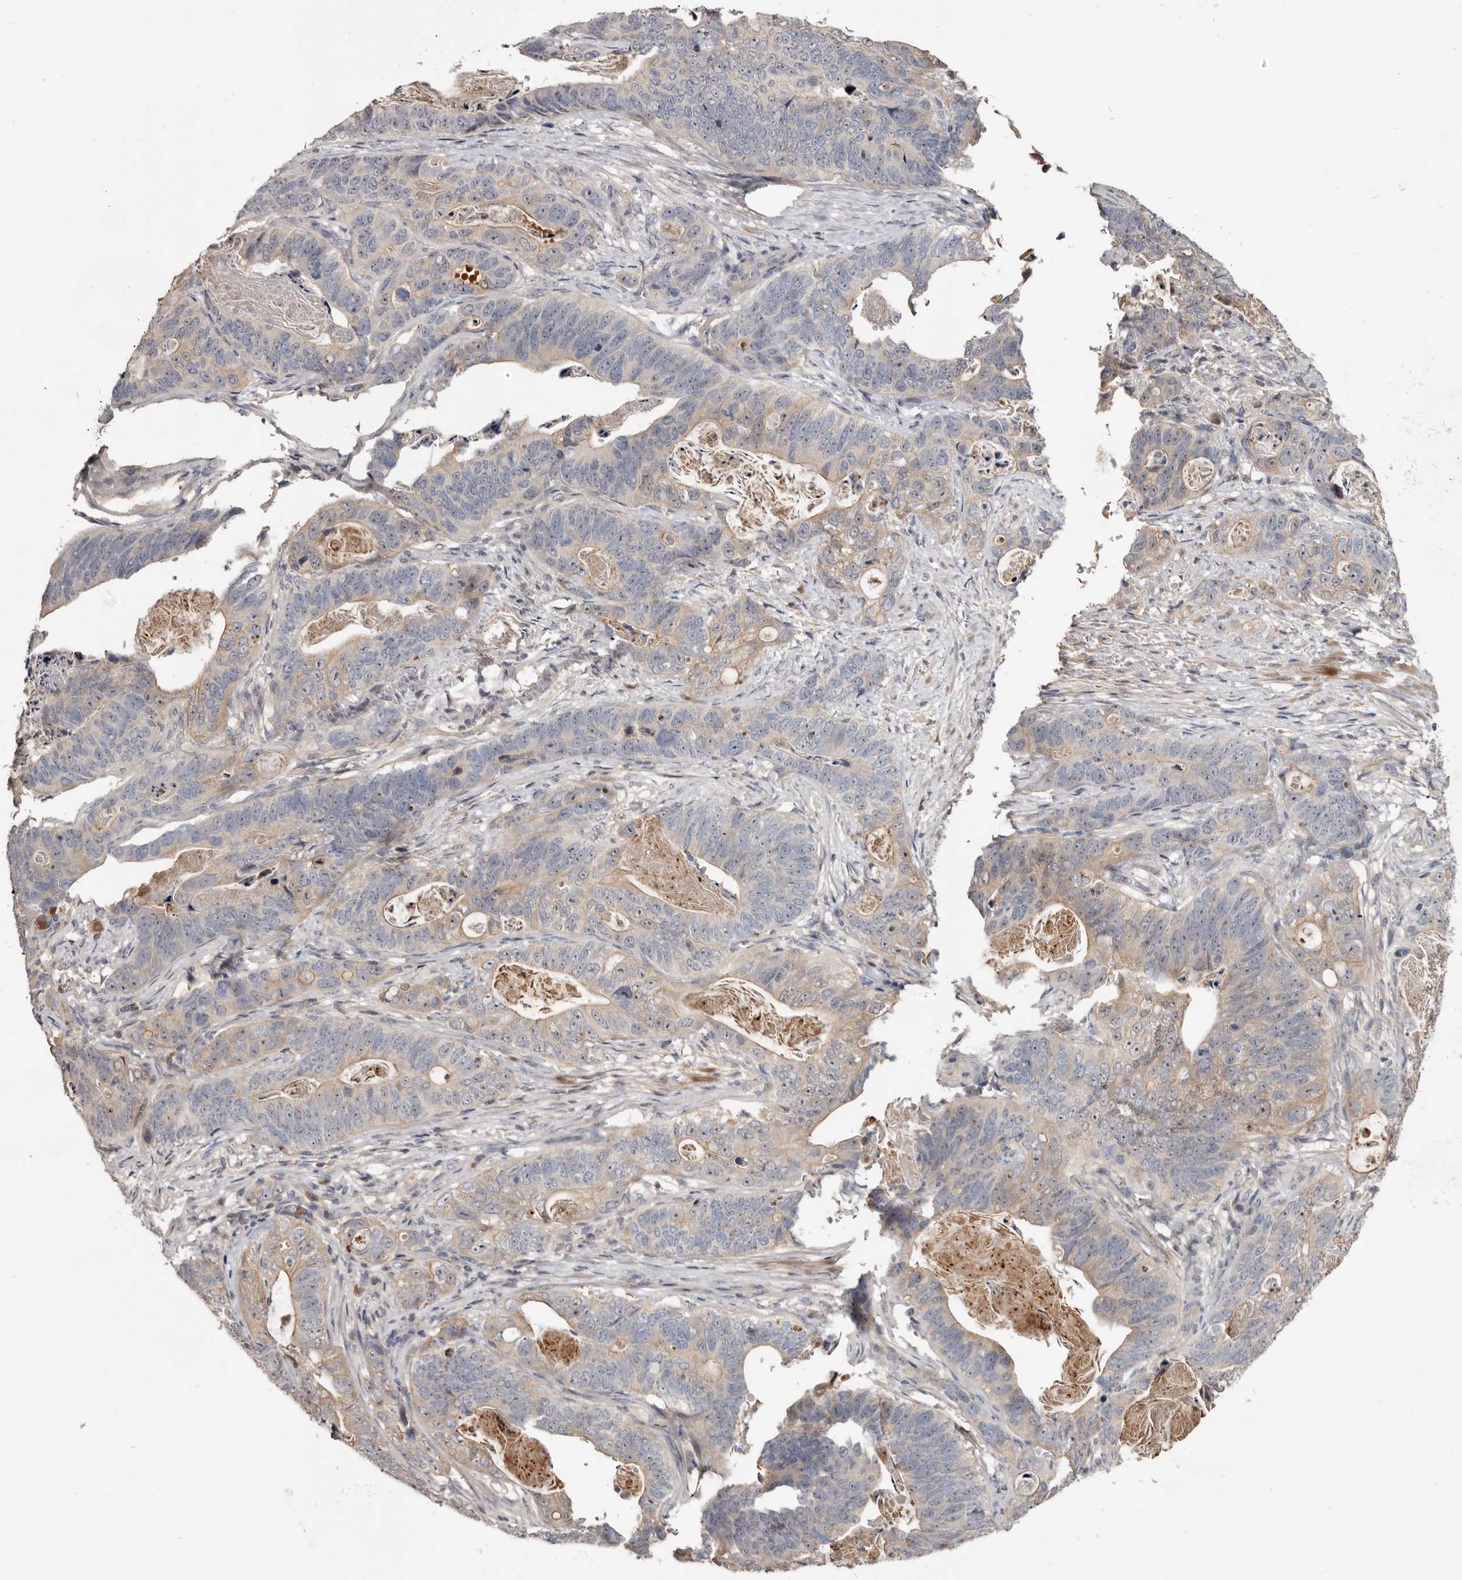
{"staining": {"intensity": "weak", "quantity": "25%-75%", "location": "cytoplasmic/membranous"}, "tissue": "stomach cancer", "cell_type": "Tumor cells", "image_type": "cancer", "snomed": [{"axis": "morphology", "description": "Normal tissue, NOS"}, {"axis": "morphology", "description": "Adenocarcinoma, NOS"}, {"axis": "topography", "description": "Stomach"}], "caption": "DAB immunohistochemical staining of stomach cancer (adenocarcinoma) demonstrates weak cytoplasmic/membranous protein staining in approximately 25%-75% of tumor cells.", "gene": "TTC39A", "patient": {"sex": "female", "age": 89}}